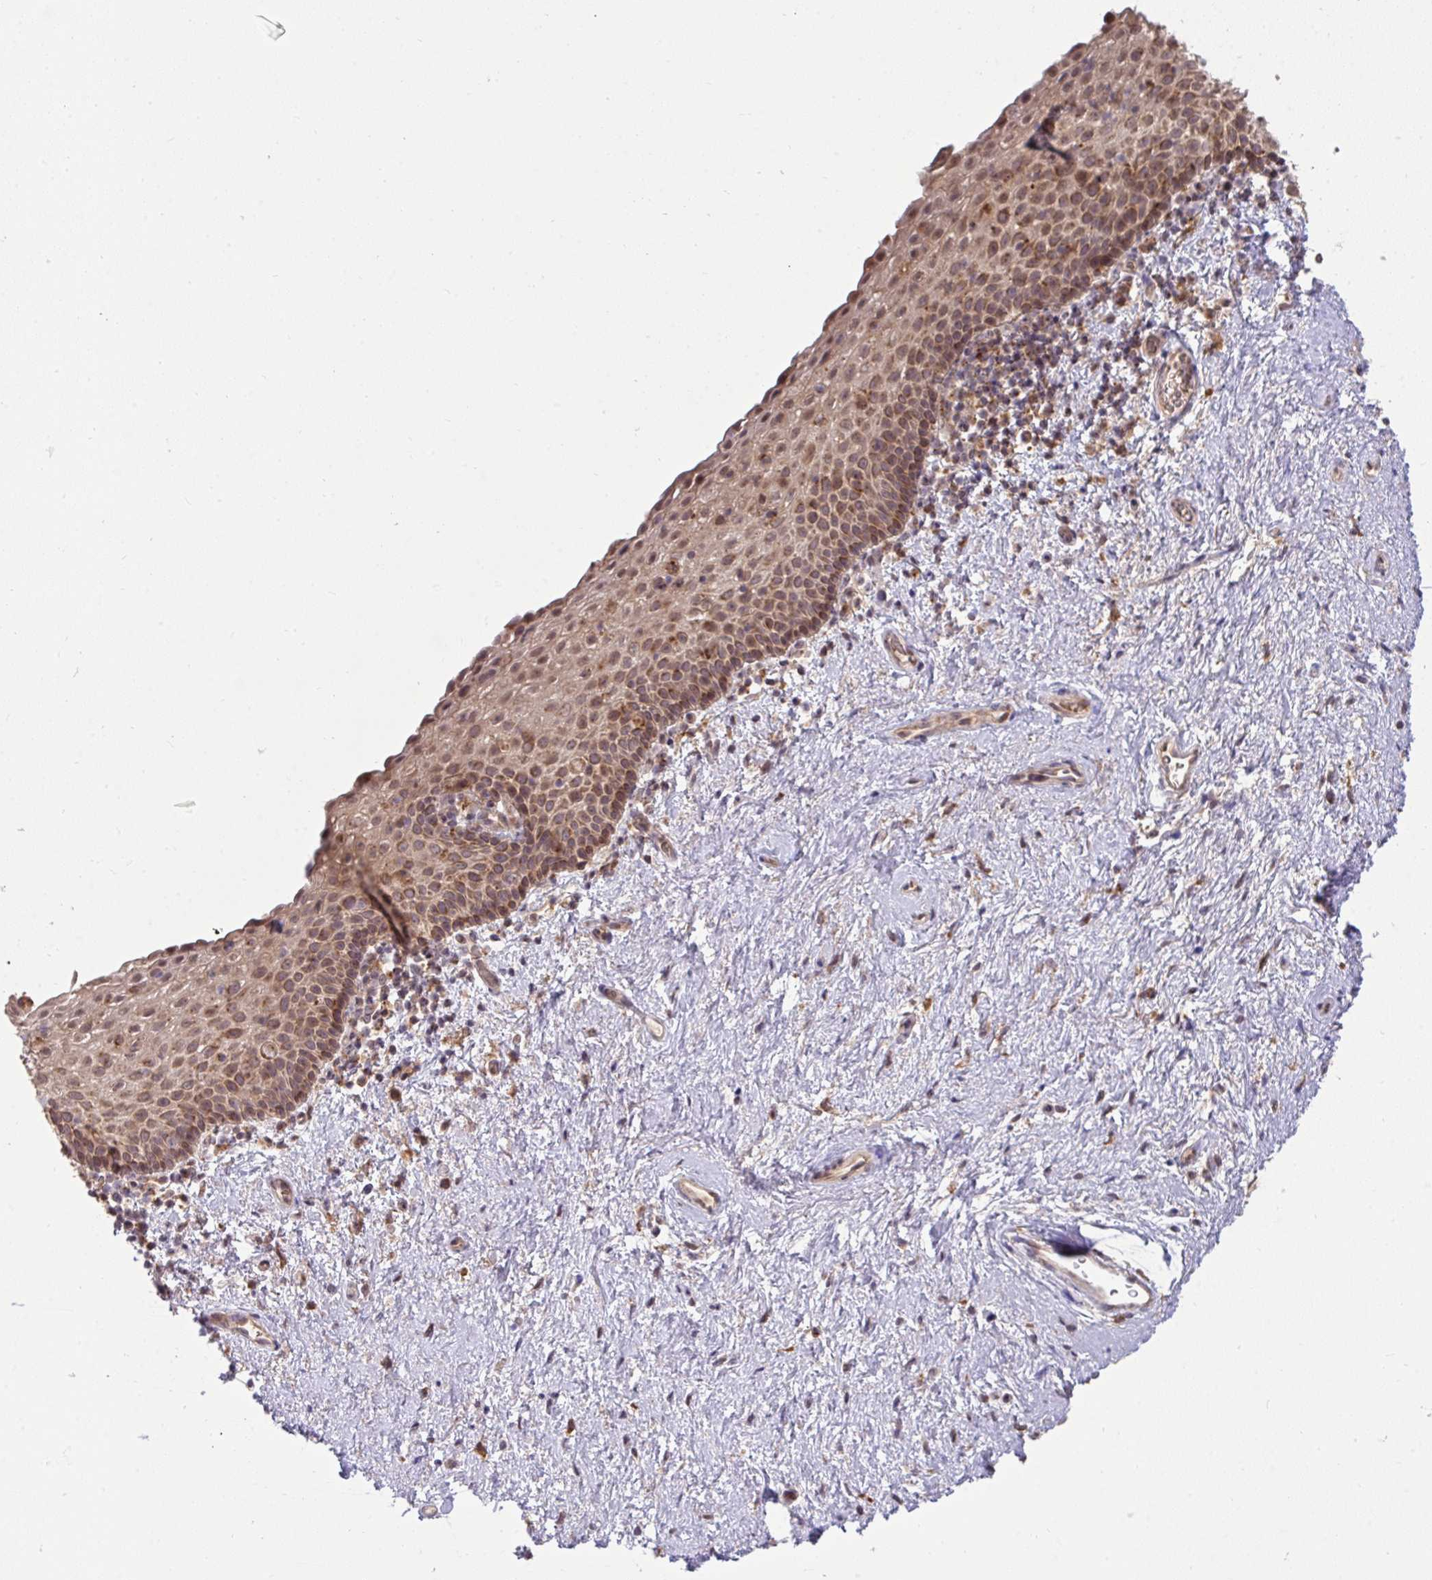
{"staining": {"intensity": "moderate", "quantity": "25%-75%", "location": "cytoplasmic/membranous,nuclear"}, "tissue": "vagina", "cell_type": "Squamous epithelial cells", "image_type": "normal", "snomed": [{"axis": "morphology", "description": "Normal tissue, NOS"}, {"axis": "topography", "description": "Vagina"}], "caption": "This image exhibits normal vagina stained with immunohistochemistry to label a protein in brown. The cytoplasmic/membranous,nuclear of squamous epithelial cells show moderate positivity for the protein. Nuclei are counter-stained blue.", "gene": "SLC9A6", "patient": {"sex": "female", "age": 61}}